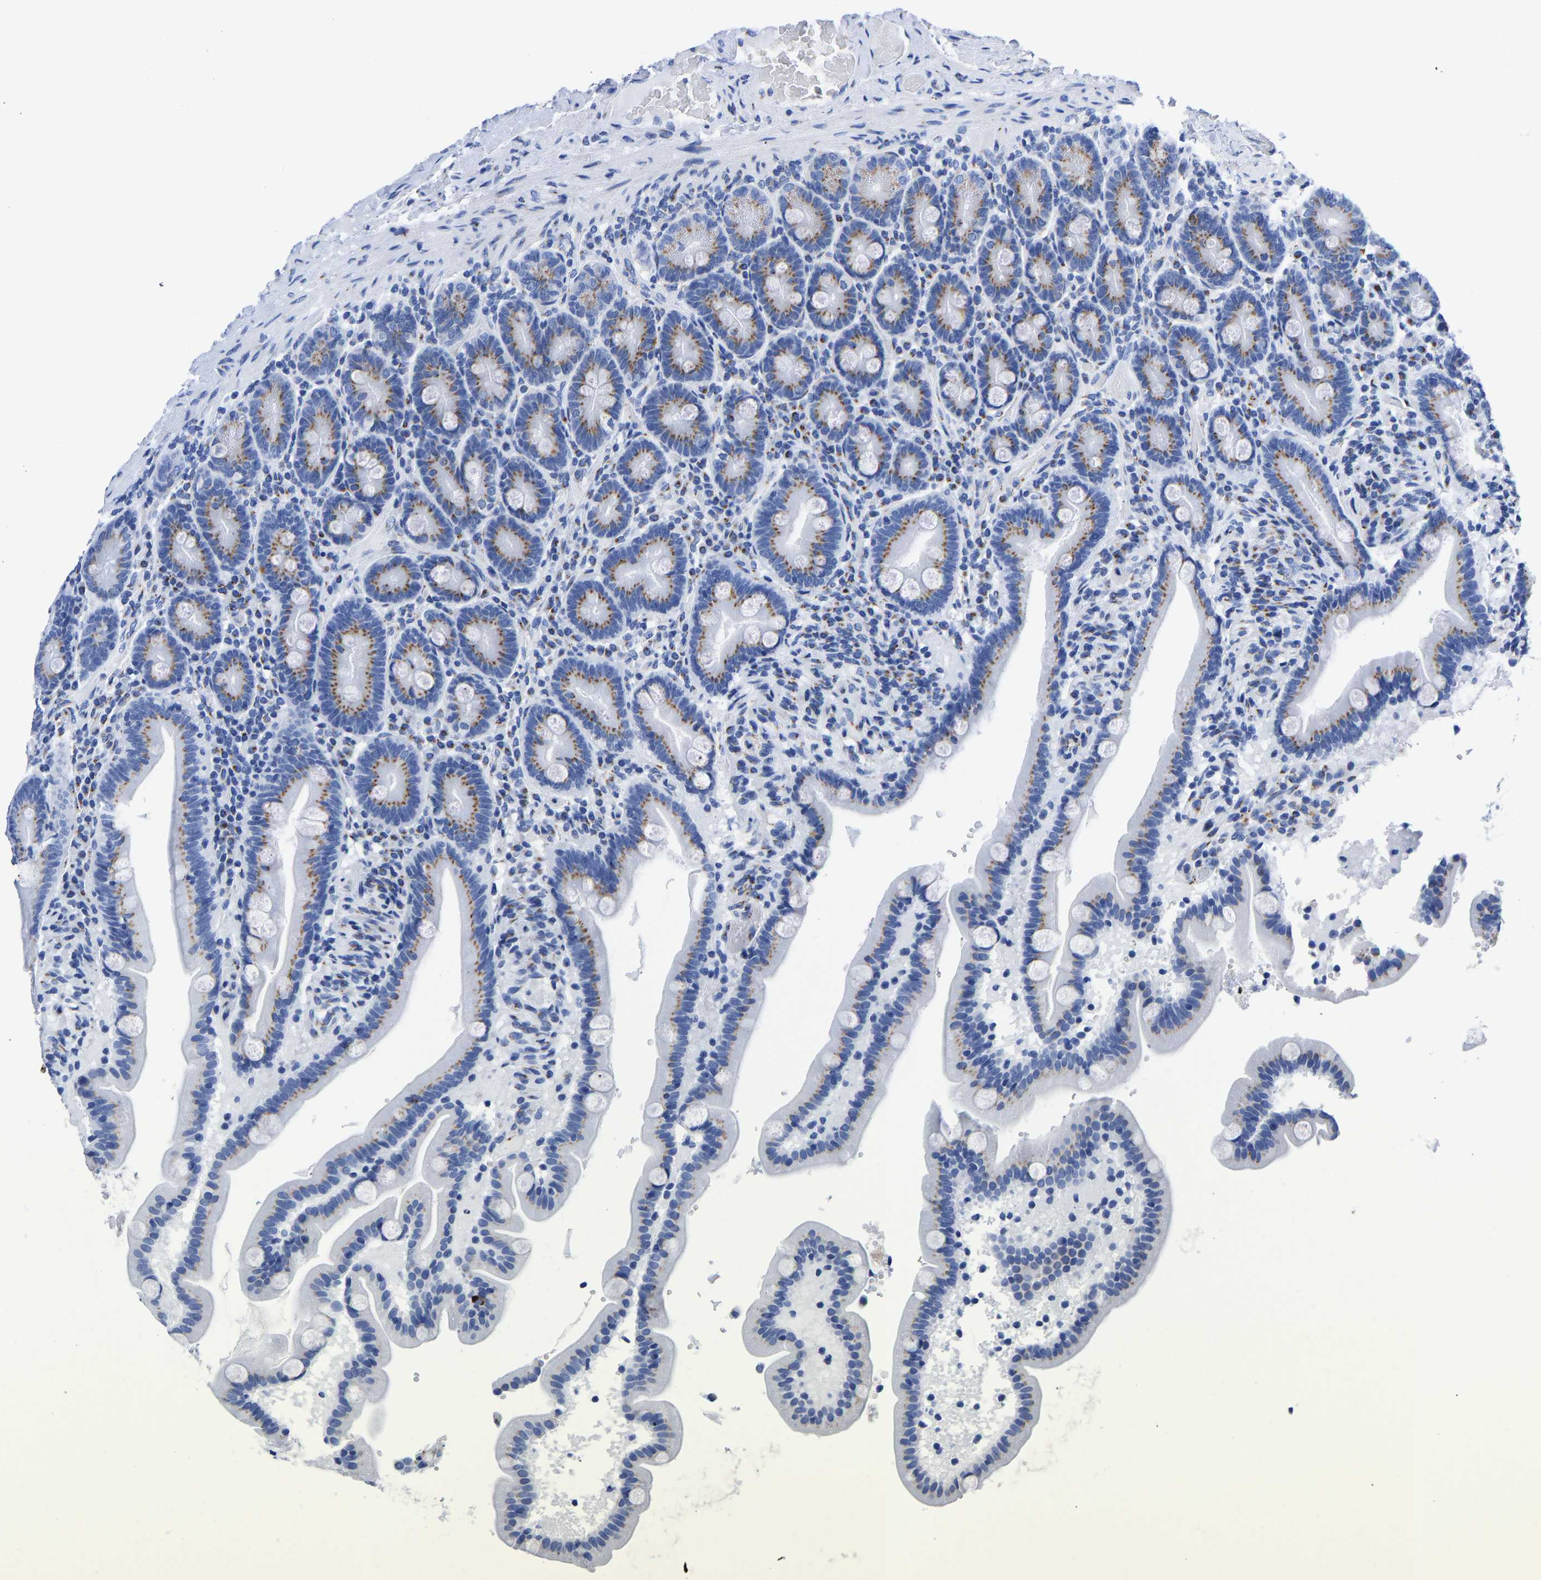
{"staining": {"intensity": "moderate", "quantity": ">75%", "location": "cytoplasmic/membranous"}, "tissue": "duodenum", "cell_type": "Glandular cells", "image_type": "normal", "snomed": [{"axis": "morphology", "description": "Normal tissue, NOS"}, {"axis": "topography", "description": "Duodenum"}], "caption": "Glandular cells display moderate cytoplasmic/membranous expression in approximately >75% of cells in normal duodenum.", "gene": "TMEM87A", "patient": {"sex": "male", "age": 54}}